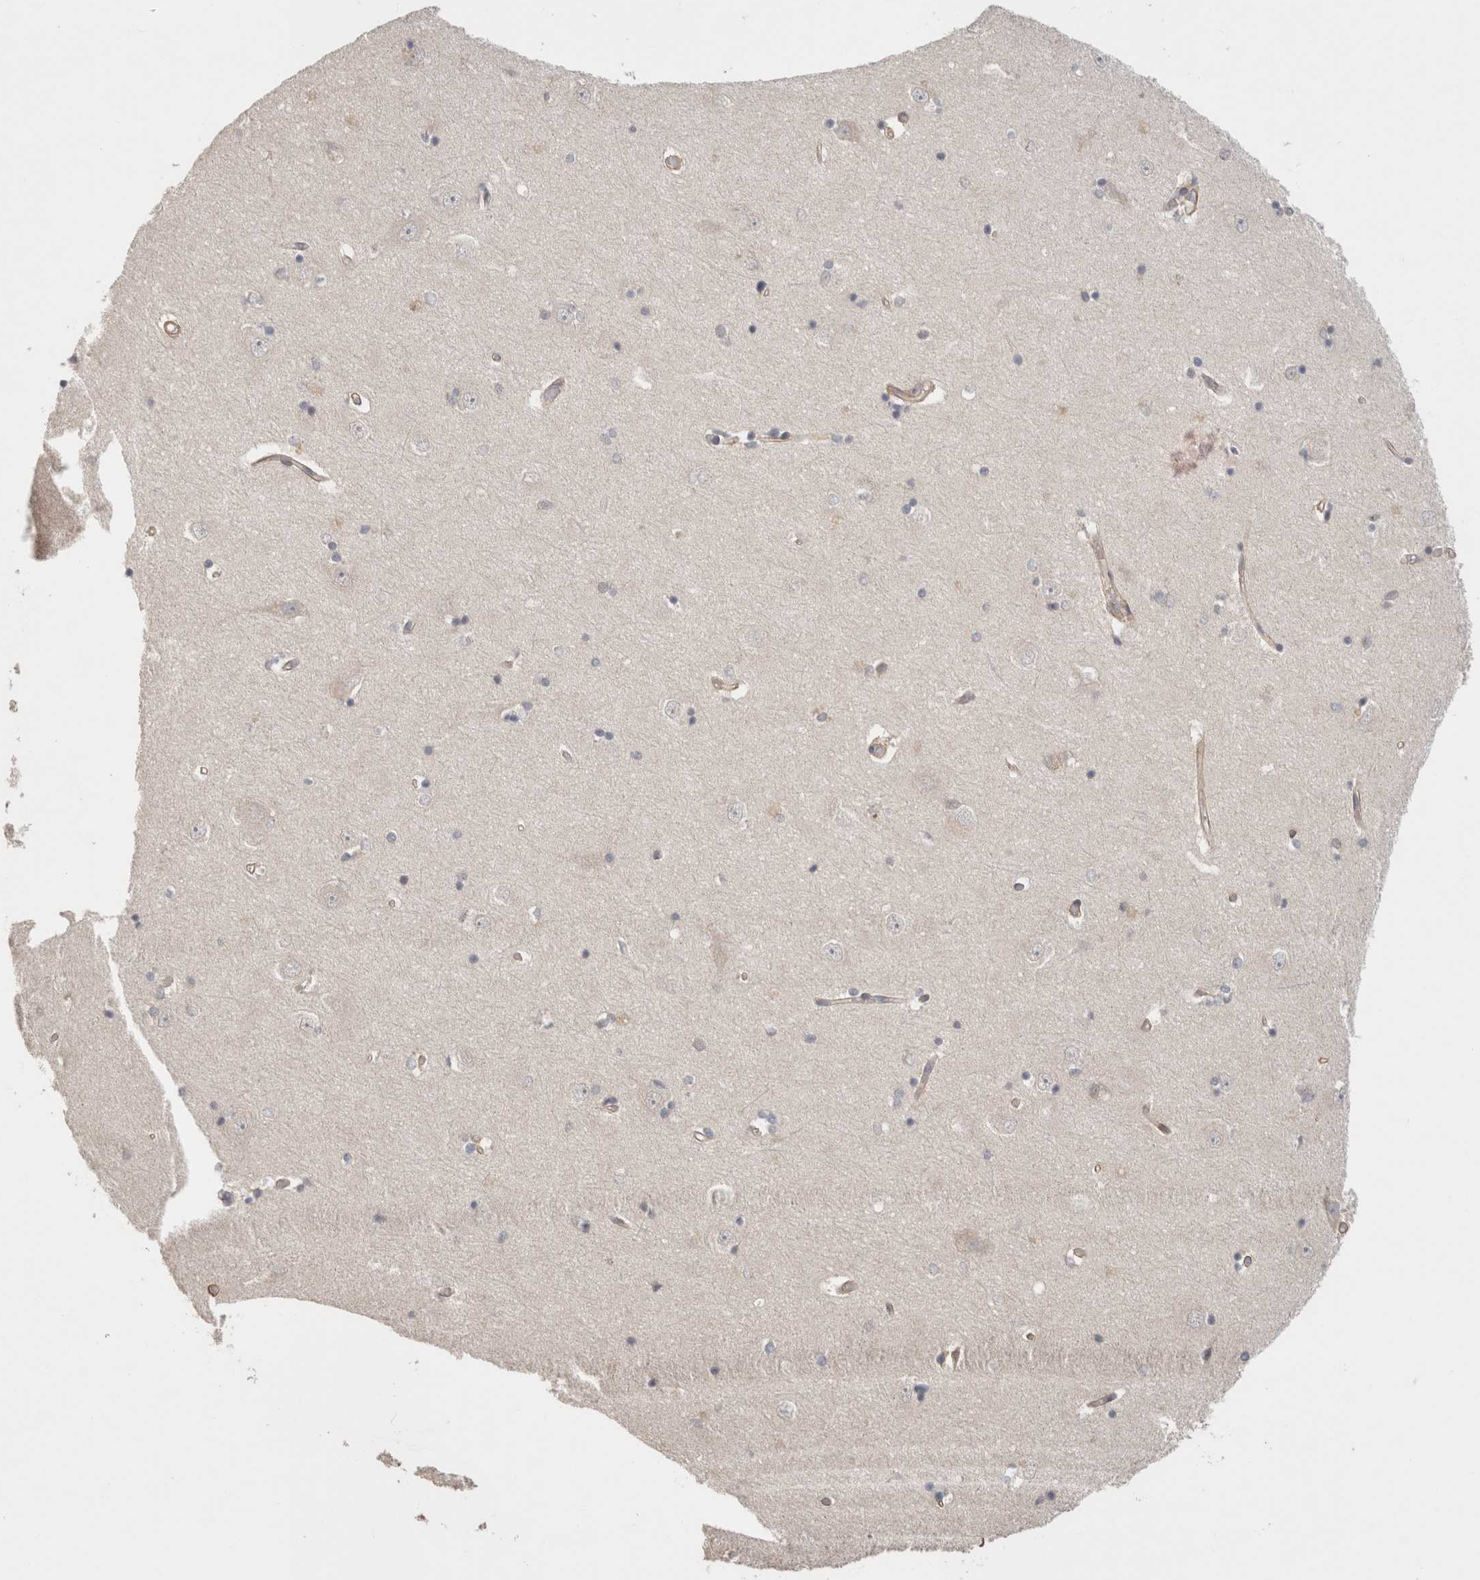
{"staining": {"intensity": "negative", "quantity": "none", "location": "none"}, "tissue": "hippocampus", "cell_type": "Glial cells", "image_type": "normal", "snomed": [{"axis": "morphology", "description": "Normal tissue, NOS"}, {"axis": "topography", "description": "Hippocampus"}], "caption": "This is an immunohistochemistry (IHC) micrograph of unremarkable hippocampus. There is no staining in glial cells.", "gene": "HSPG2", "patient": {"sex": "male", "age": 45}}